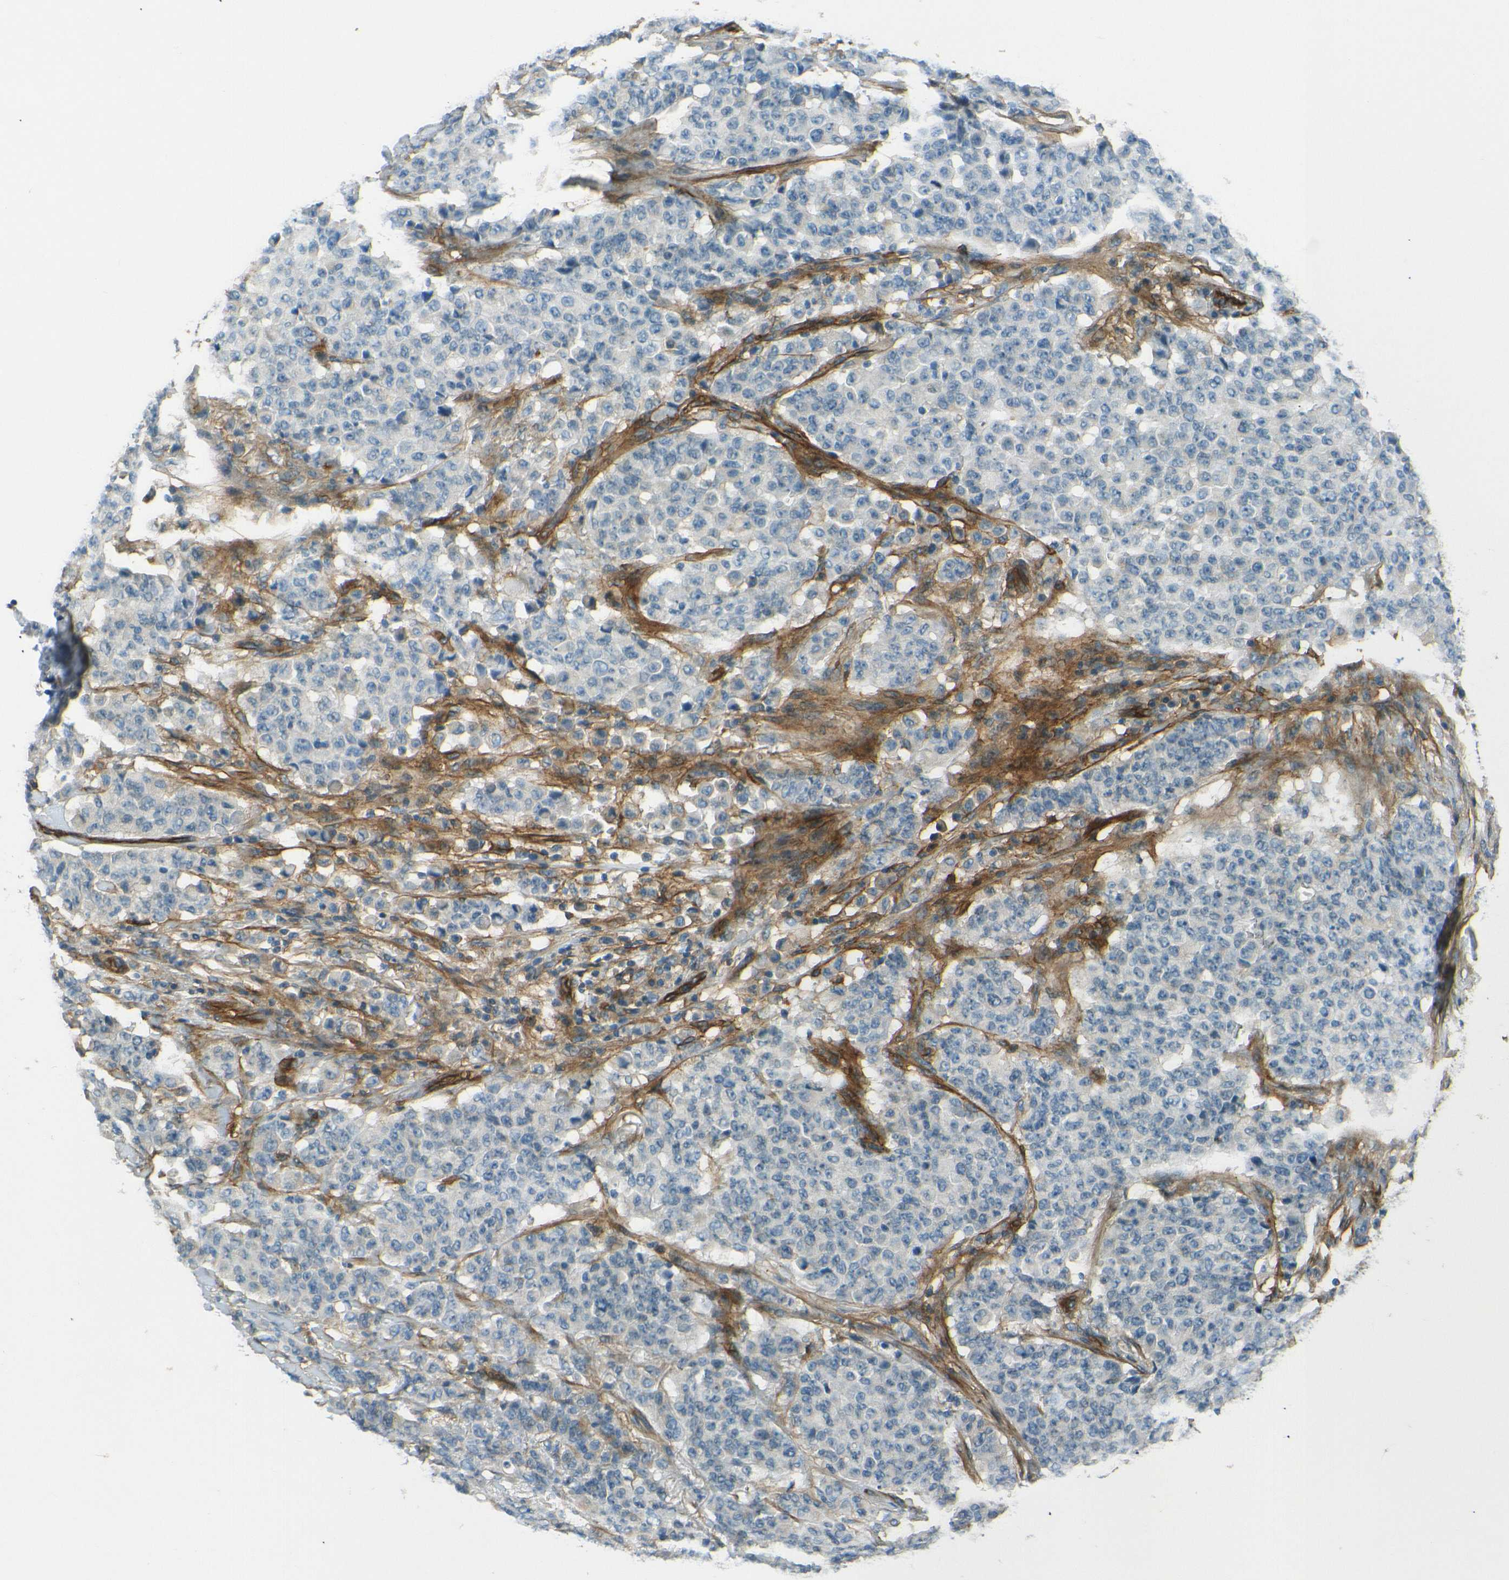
{"staining": {"intensity": "negative", "quantity": "none", "location": "none"}, "tissue": "breast cancer", "cell_type": "Tumor cells", "image_type": "cancer", "snomed": [{"axis": "morphology", "description": "Duct carcinoma"}, {"axis": "topography", "description": "Breast"}], "caption": "Immunohistochemical staining of human intraductal carcinoma (breast) reveals no significant expression in tumor cells.", "gene": "ENTPD1", "patient": {"sex": "female", "age": 40}}